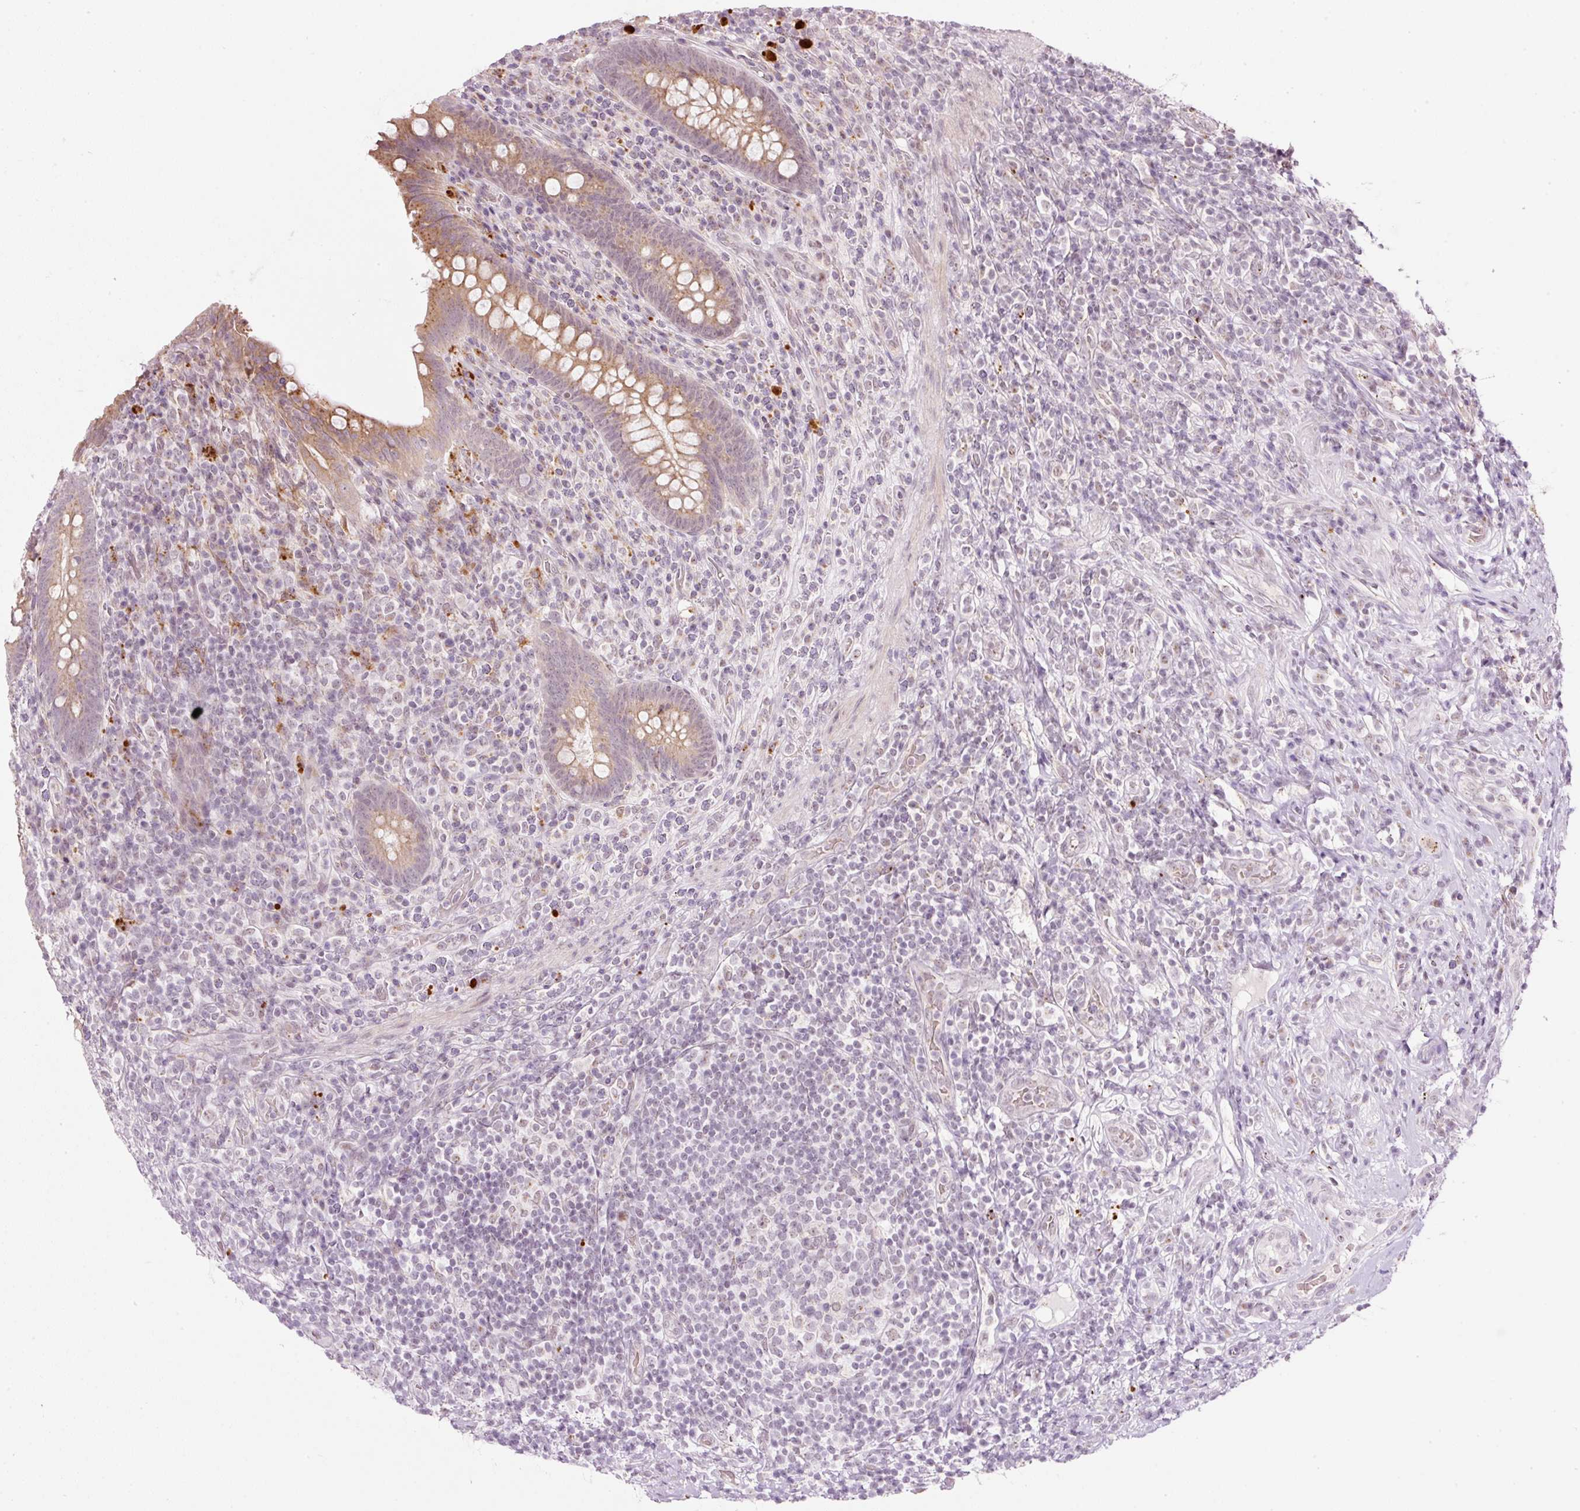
{"staining": {"intensity": "moderate", "quantity": ">75%", "location": "cytoplasmic/membranous"}, "tissue": "appendix", "cell_type": "Glandular cells", "image_type": "normal", "snomed": [{"axis": "morphology", "description": "Normal tissue, NOS"}, {"axis": "topography", "description": "Appendix"}], "caption": "Human appendix stained with a brown dye shows moderate cytoplasmic/membranous positive expression in approximately >75% of glandular cells.", "gene": "ZNF639", "patient": {"sex": "female", "age": 43}}